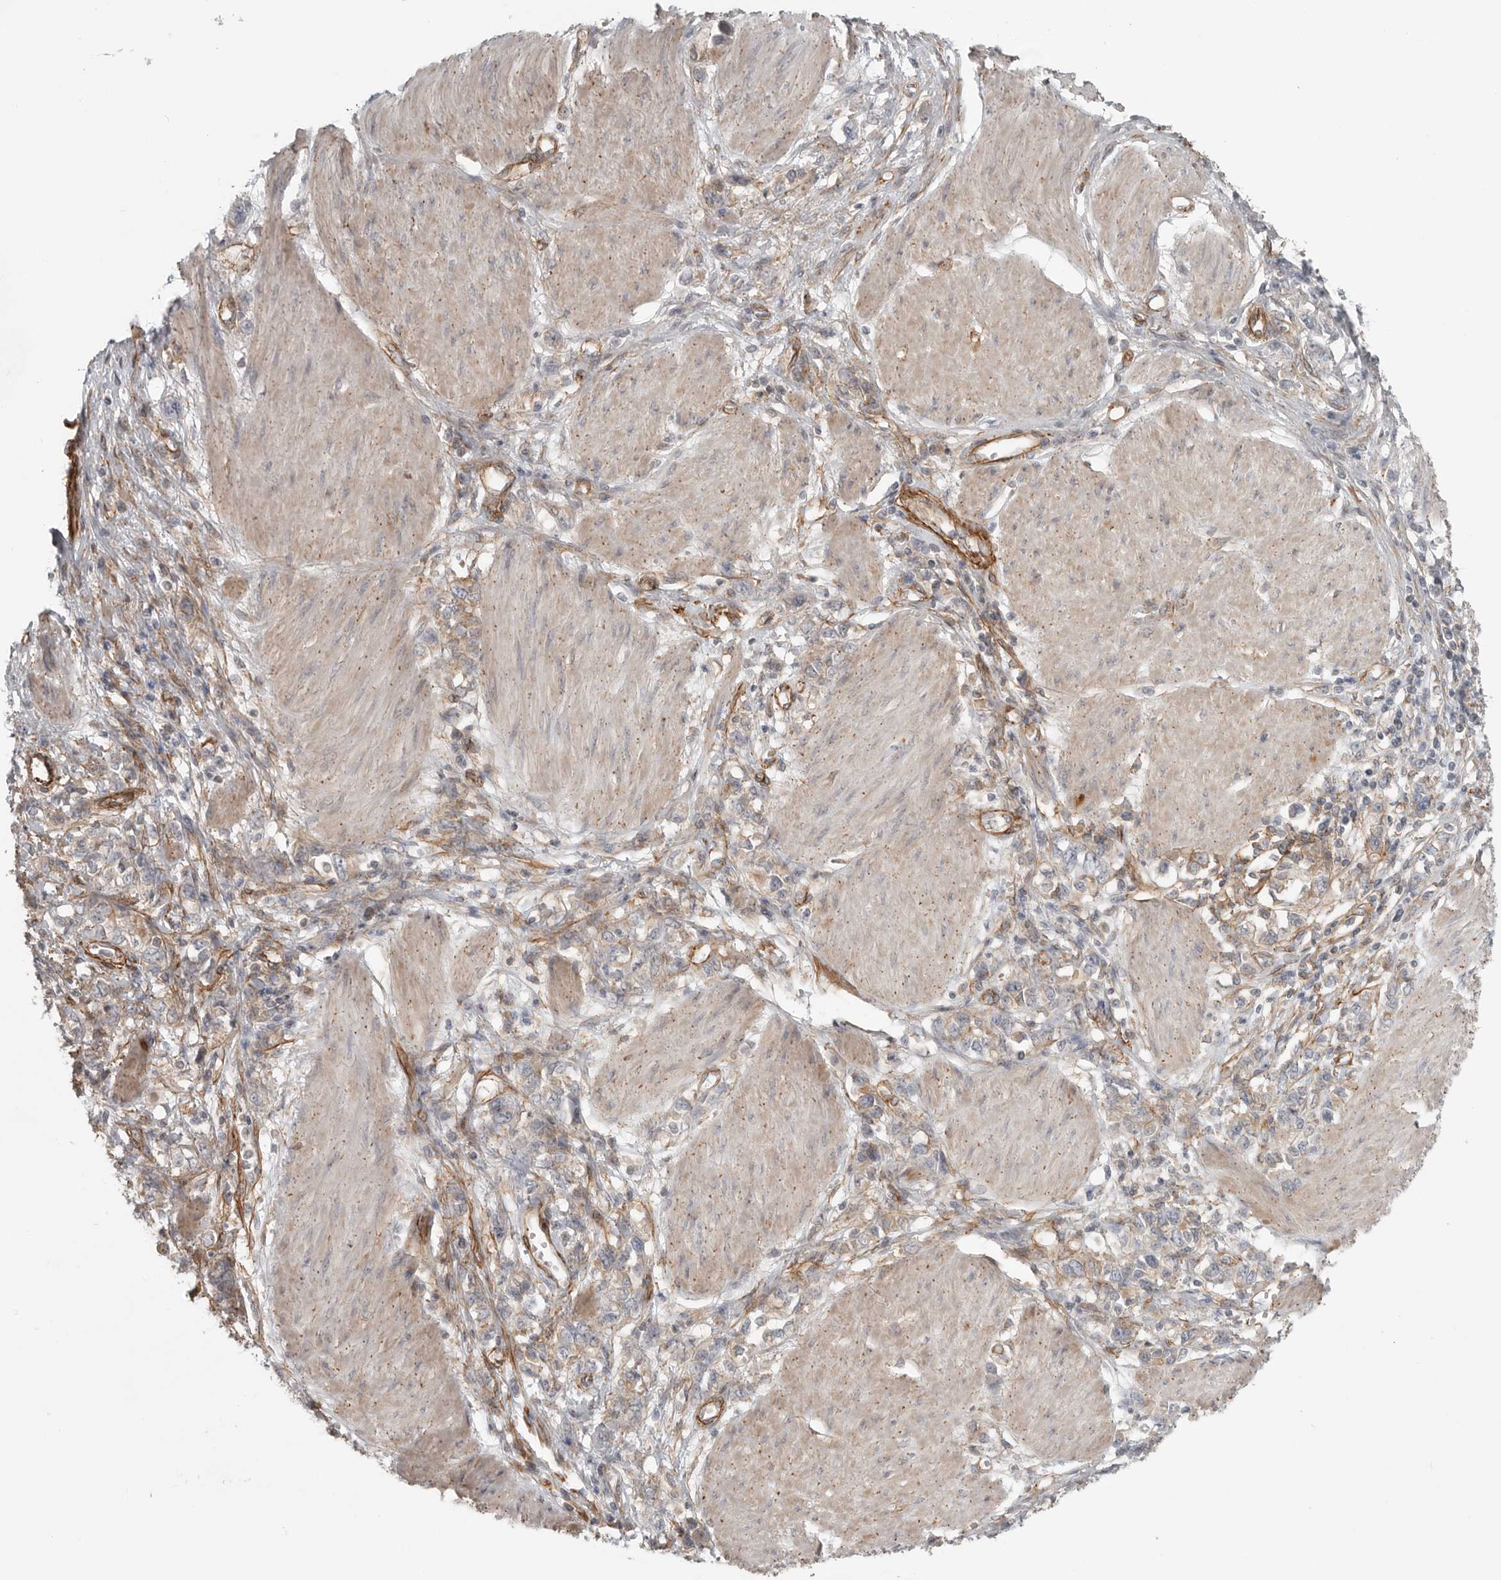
{"staining": {"intensity": "weak", "quantity": "<25%", "location": "cytoplasmic/membranous"}, "tissue": "stomach cancer", "cell_type": "Tumor cells", "image_type": "cancer", "snomed": [{"axis": "morphology", "description": "Adenocarcinoma, NOS"}, {"axis": "topography", "description": "Stomach"}], "caption": "Protein analysis of stomach cancer displays no significant staining in tumor cells.", "gene": "LONRF1", "patient": {"sex": "female", "age": 76}}